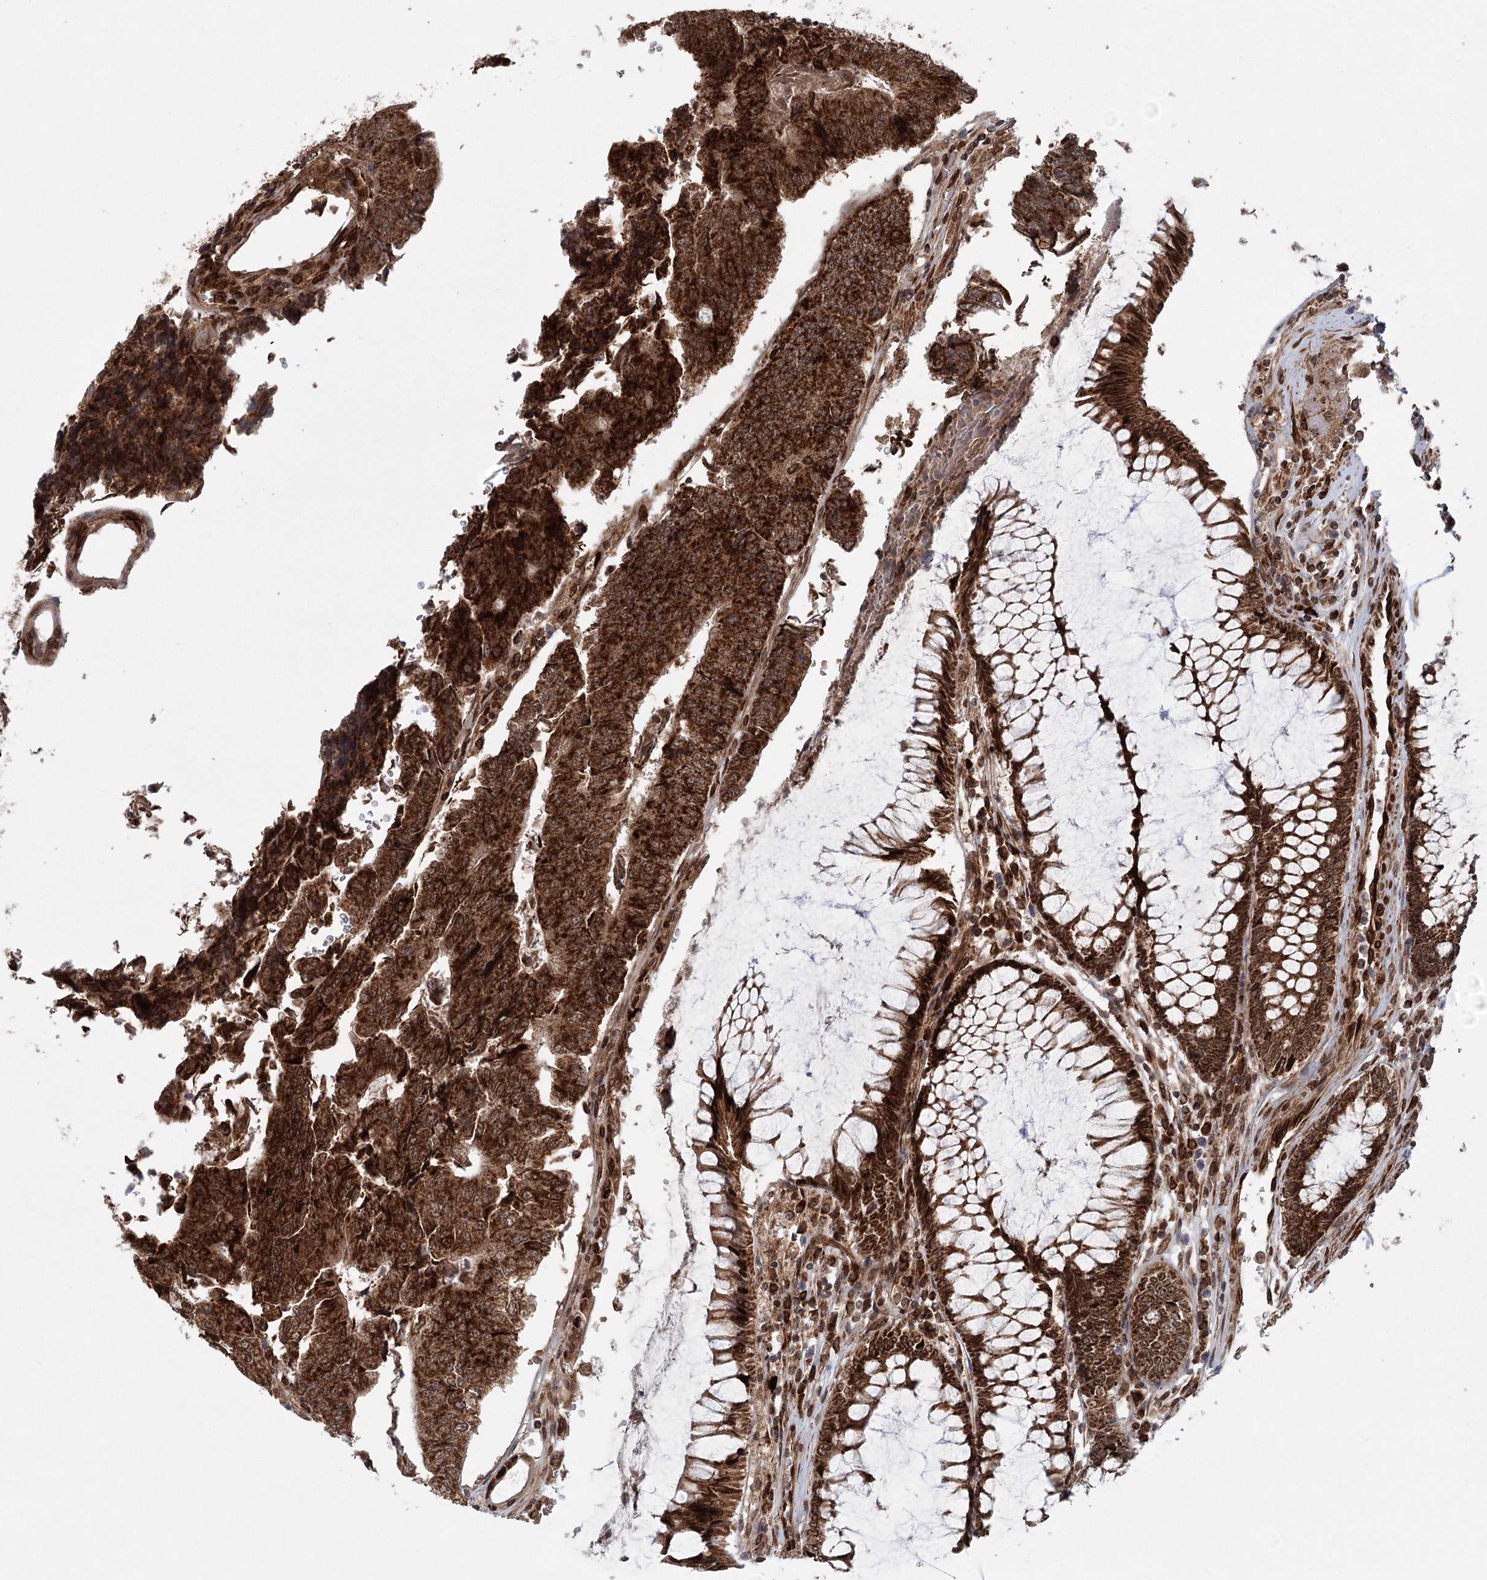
{"staining": {"intensity": "strong", "quantity": ">75%", "location": "cytoplasmic/membranous"}, "tissue": "colorectal cancer", "cell_type": "Tumor cells", "image_type": "cancer", "snomed": [{"axis": "morphology", "description": "Adenocarcinoma, NOS"}, {"axis": "topography", "description": "Colon"}], "caption": "A histopathology image showing strong cytoplasmic/membranous positivity in about >75% of tumor cells in colorectal cancer (adenocarcinoma), as visualized by brown immunohistochemical staining.", "gene": "BCKDHA", "patient": {"sex": "female", "age": 67}}